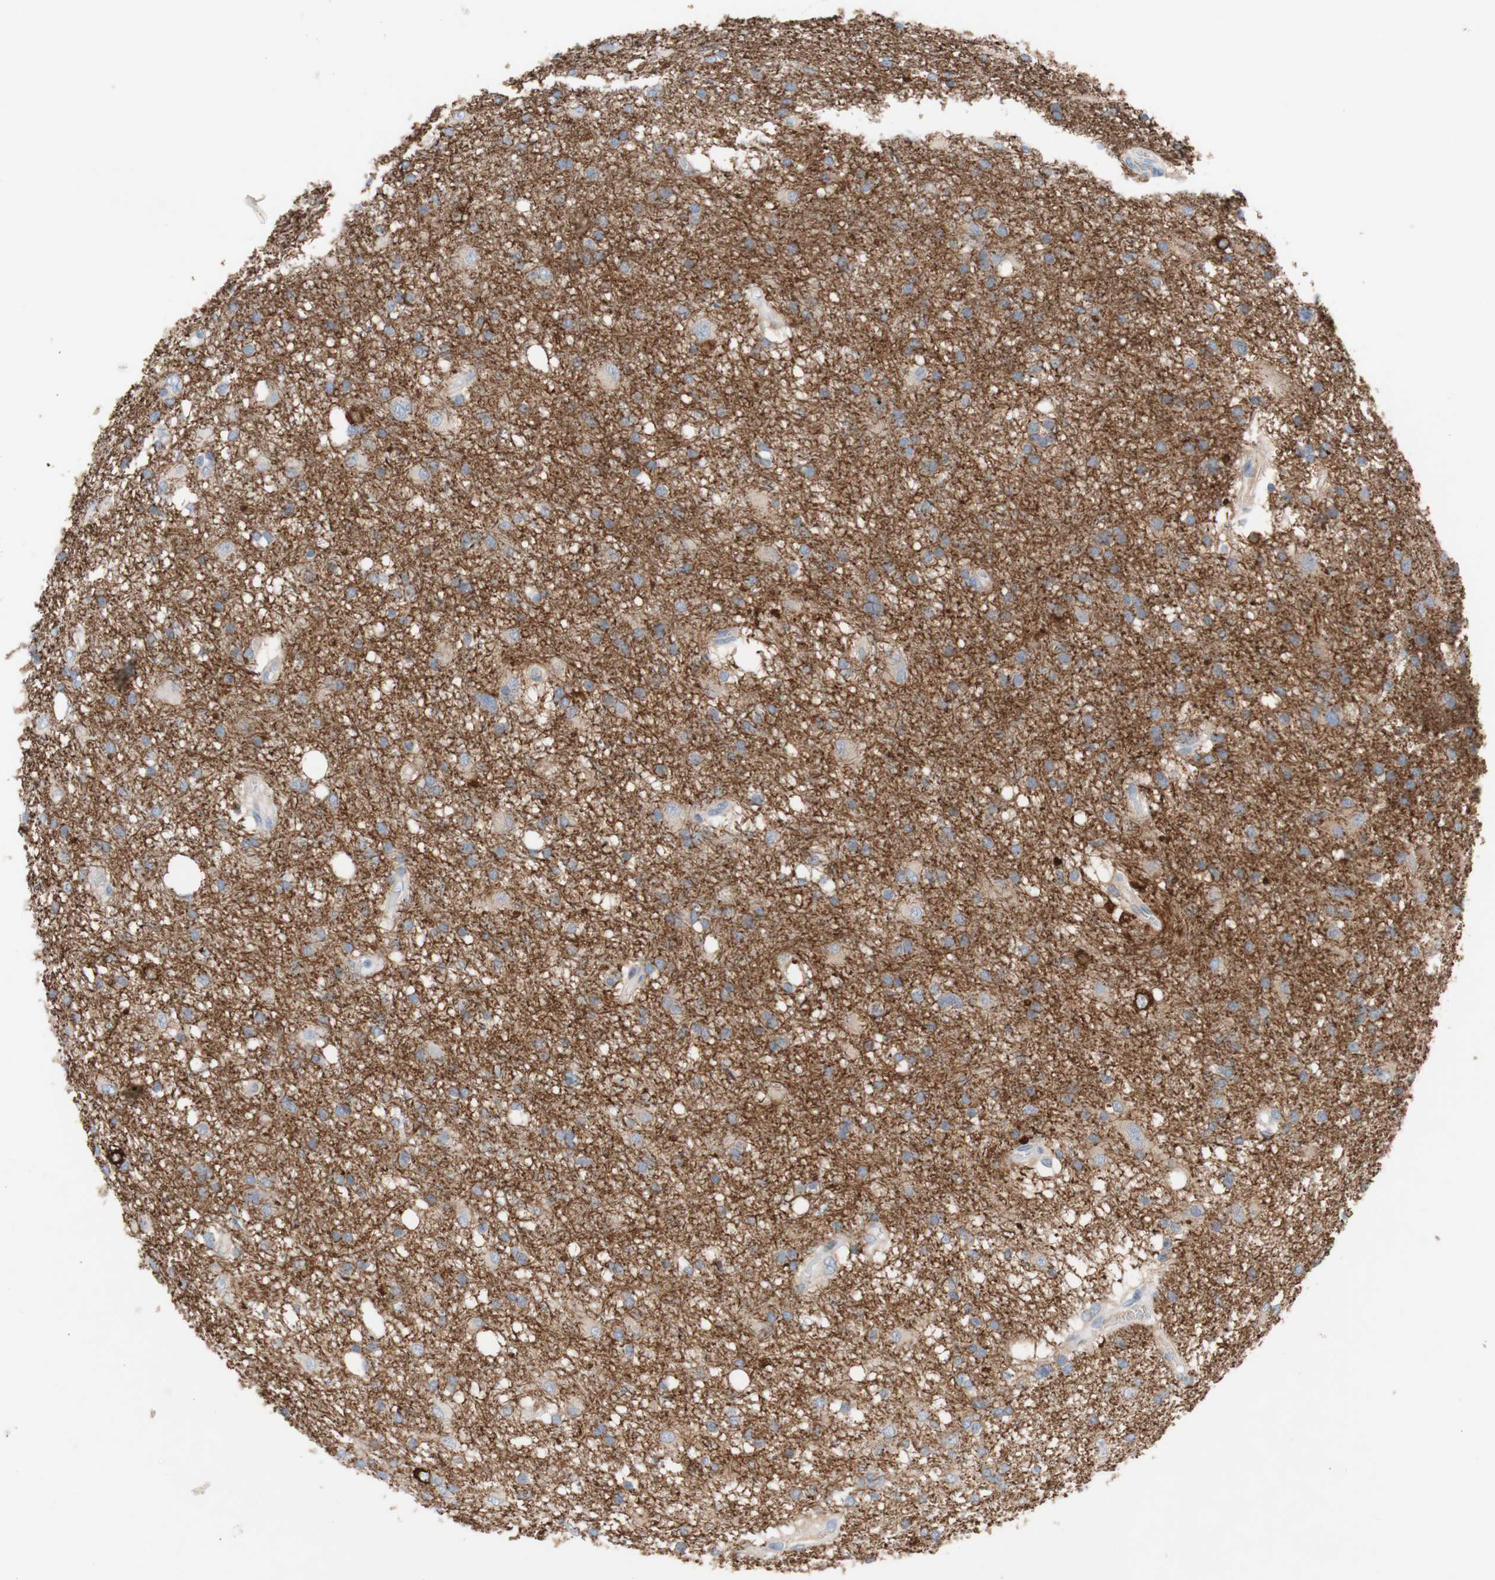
{"staining": {"intensity": "weak", "quantity": ">75%", "location": "cytoplasmic/membranous"}, "tissue": "glioma", "cell_type": "Tumor cells", "image_type": "cancer", "snomed": [{"axis": "morphology", "description": "Glioma, malignant, High grade"}, {"axis": "topography", "description": "Brain"}], "caption": "Protein staining displays weak cytoplasmic/membranous expression in about >75% of tumor cells in glioma.", "gene": "PACSIN1", "patient": {"sex": "female", "age": 59}}